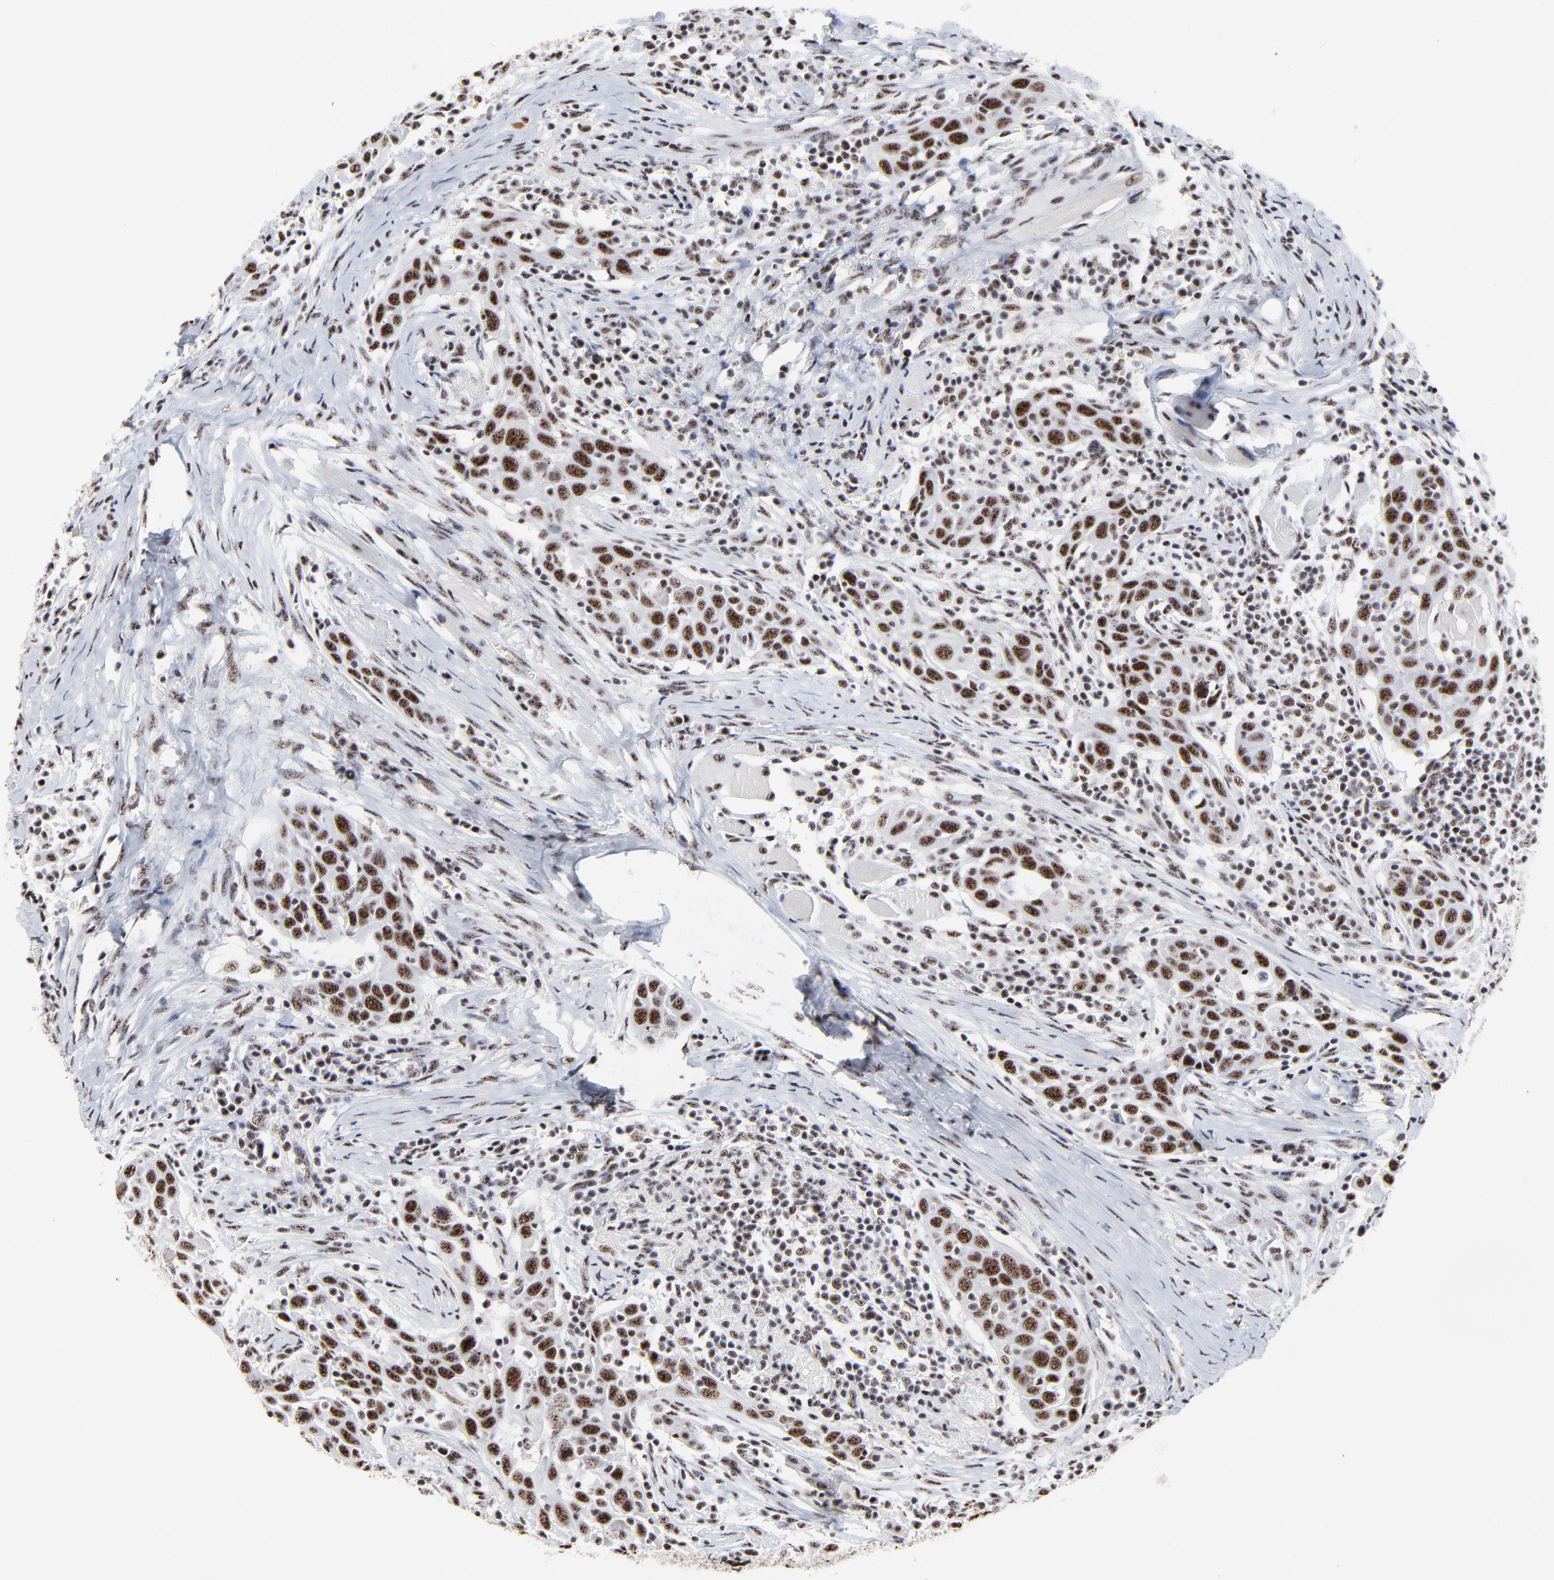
{"staining": {"intensity": "strong", "quantity": ">75%", "location": "nuclear"}, "tissue": "head and neck cancer", "cell_type": "Tumor cells", "image_type": "cancer", "snomed": [{"axis": "morphology", "description": "Squamous cell carcinoma, NOS"}, {"axis": "topography", "description": "Oral tissue"}, {"axis": "topography", "description": "Head-Neck"}], "caption": "A high-resolution photomicrograph shows immunohistochemistry (IHC) staining of head and neck cancer, which reveals strong nuclear staining in approximately >75% of tumor cells.", "gene": "MBD4", "patient": {"sex": "female", "age": 50}}